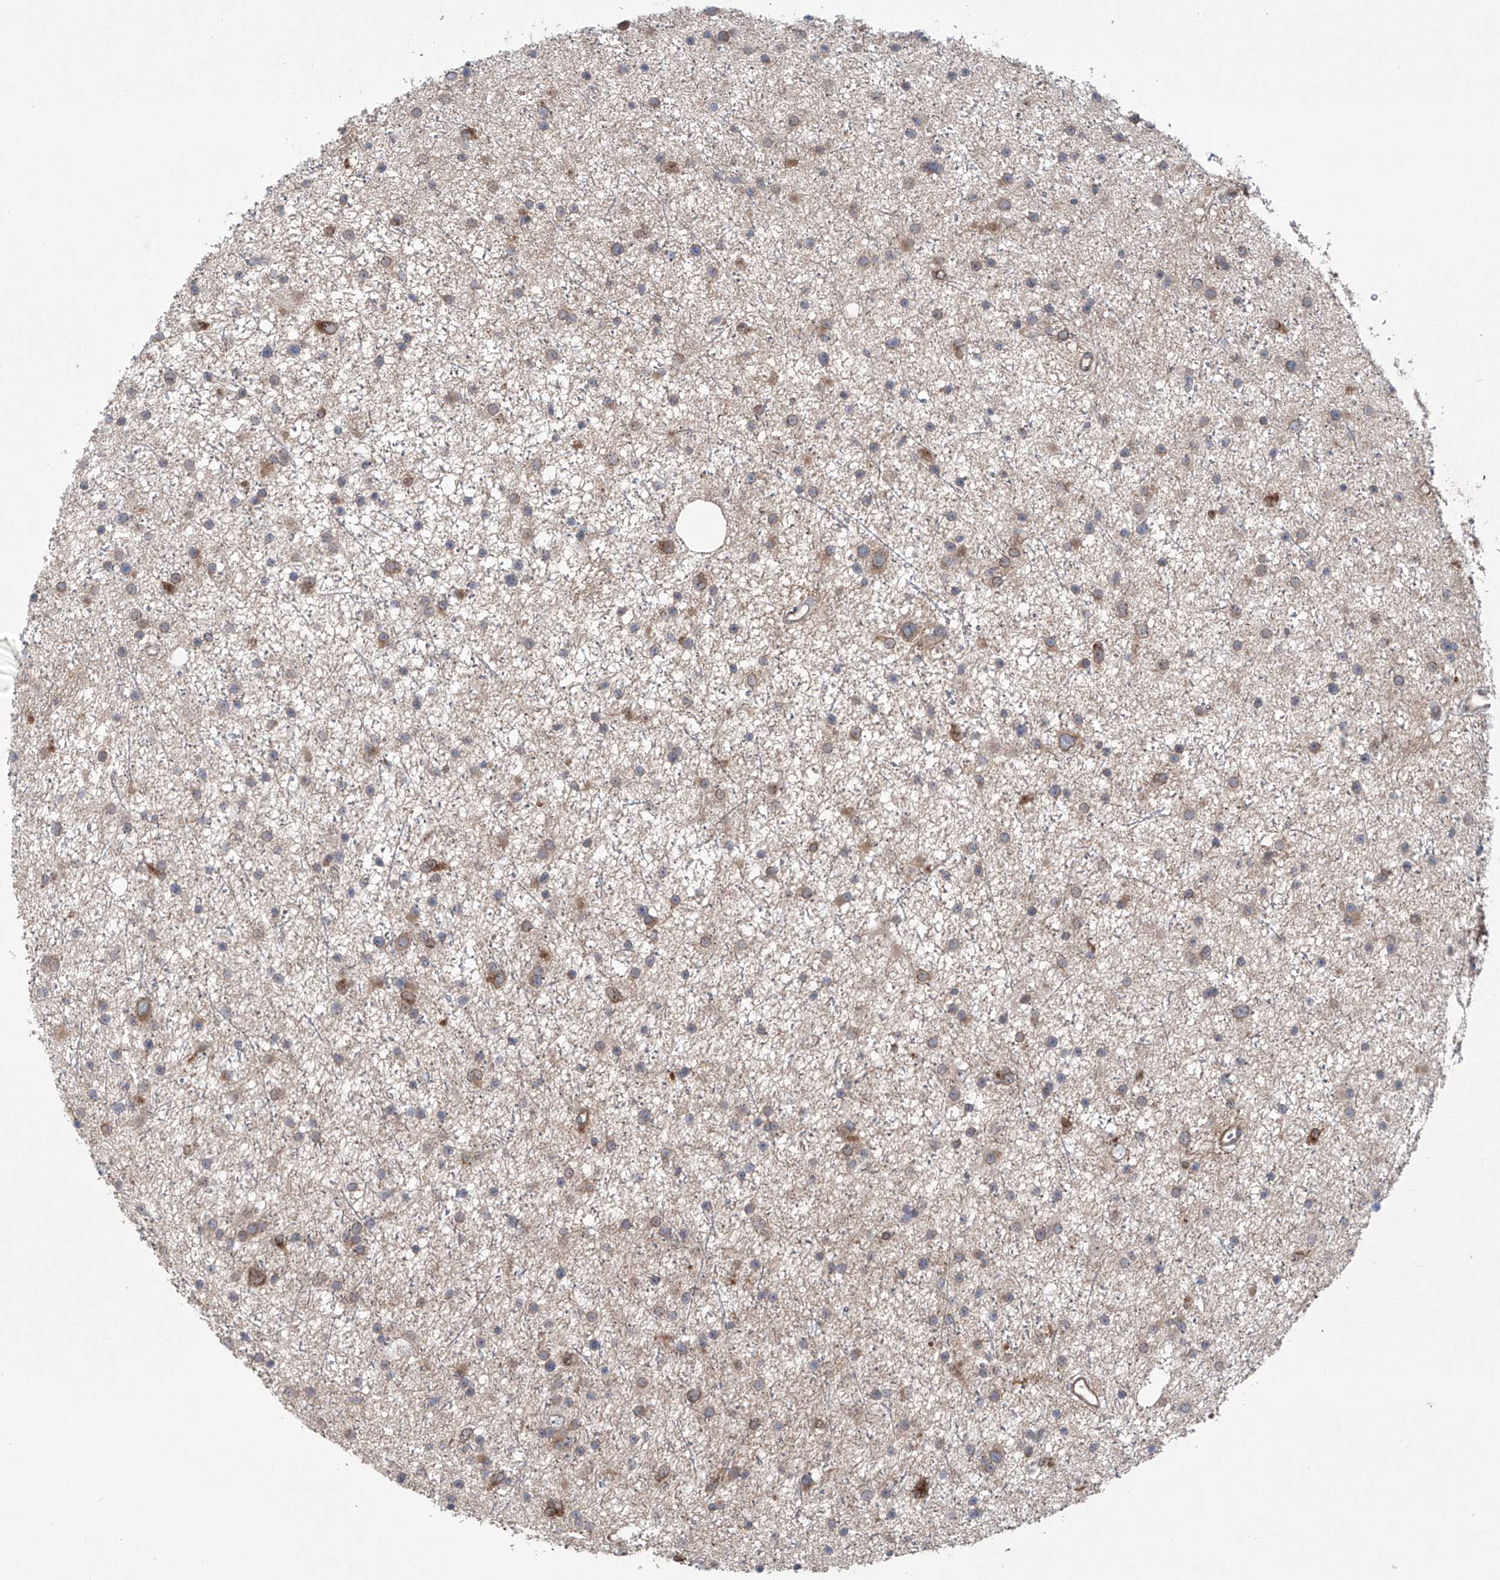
{"staining": {"intensity": "moderate", "quantity": "25%-75%", "location": "cytoplasmic/membranous"}, "tissue": "glioma", "cell_type": "Tumor cells", "image_type": "cancer", "snomed": [{"axis": "morphology", "description": "Glioma, malignant, Low grade"}, {"axis": "topography", "description": "Cerebral cortex"}], "caption": "A photomicrograph of human glioma stained for a protein displays moderate cytoplasmic/membranous brown staining in tumor cells.", "gene": "KLC4", "patient": {"sex": "female", "age": 39}}